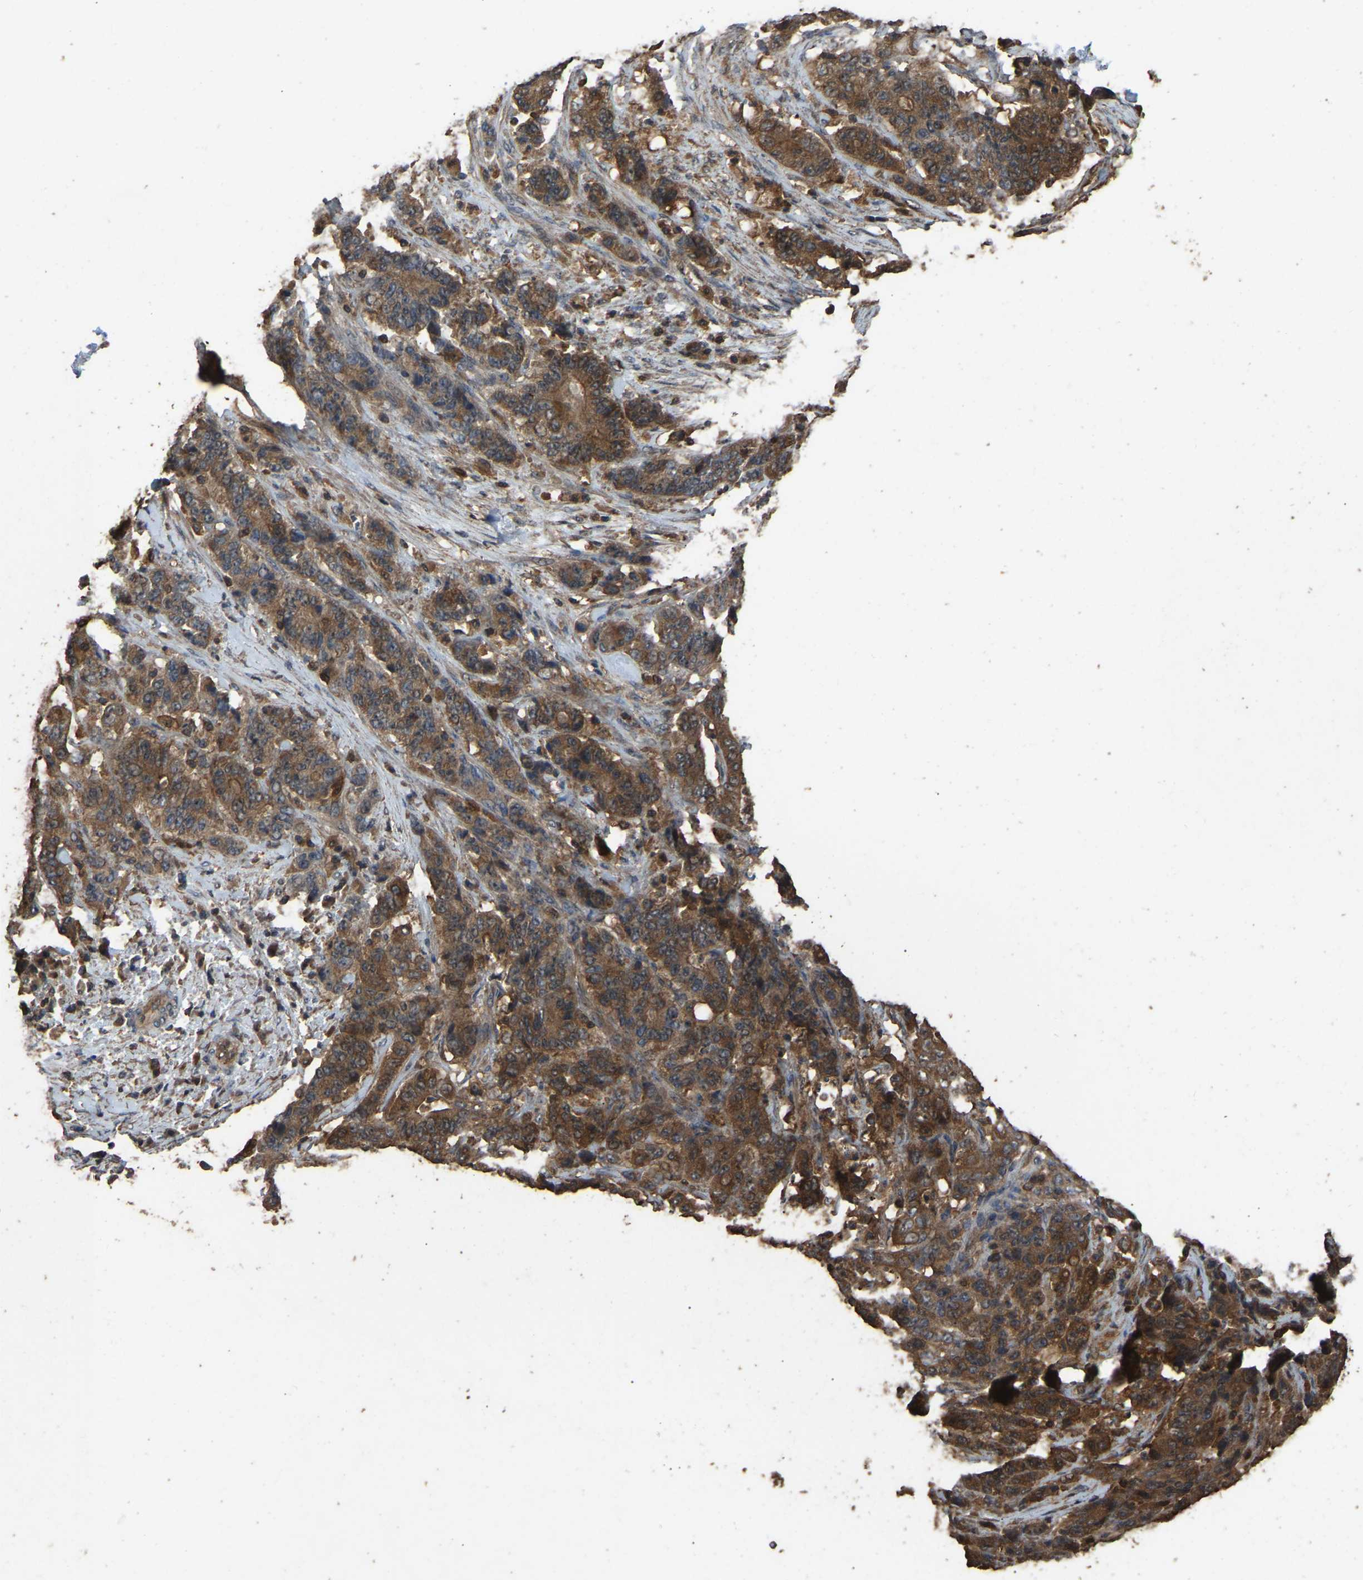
{"staining": {"intensity": "moderate", "quantity": ">75%", "location": "cytoplasmic/membranous"}, "tissue": "stomach cancer", "cell_type": "Tumor cells", "image_type": "cancer", "snomed": [{"axis": "morphology", "description": "Adenocarcinoma, NOS"}, {"axis": "topography", "description": "Stomach"}], "caption": "IHC staining of stomach cancer (adenocarcinoma), which demonstrates medium levels of moderate cytoplasmic/membranous staining in about >75% of tumor cells indicating moderate cytoplasmic/membranous protein expression. The staining was performed using DAB (3,3'-diaminobenzidine) (brown) for protein detection and nuclei were counterstained in hematoxylin (blue).", "gene": "FHIT", "patient": {"sex": "female", "age": 73}}